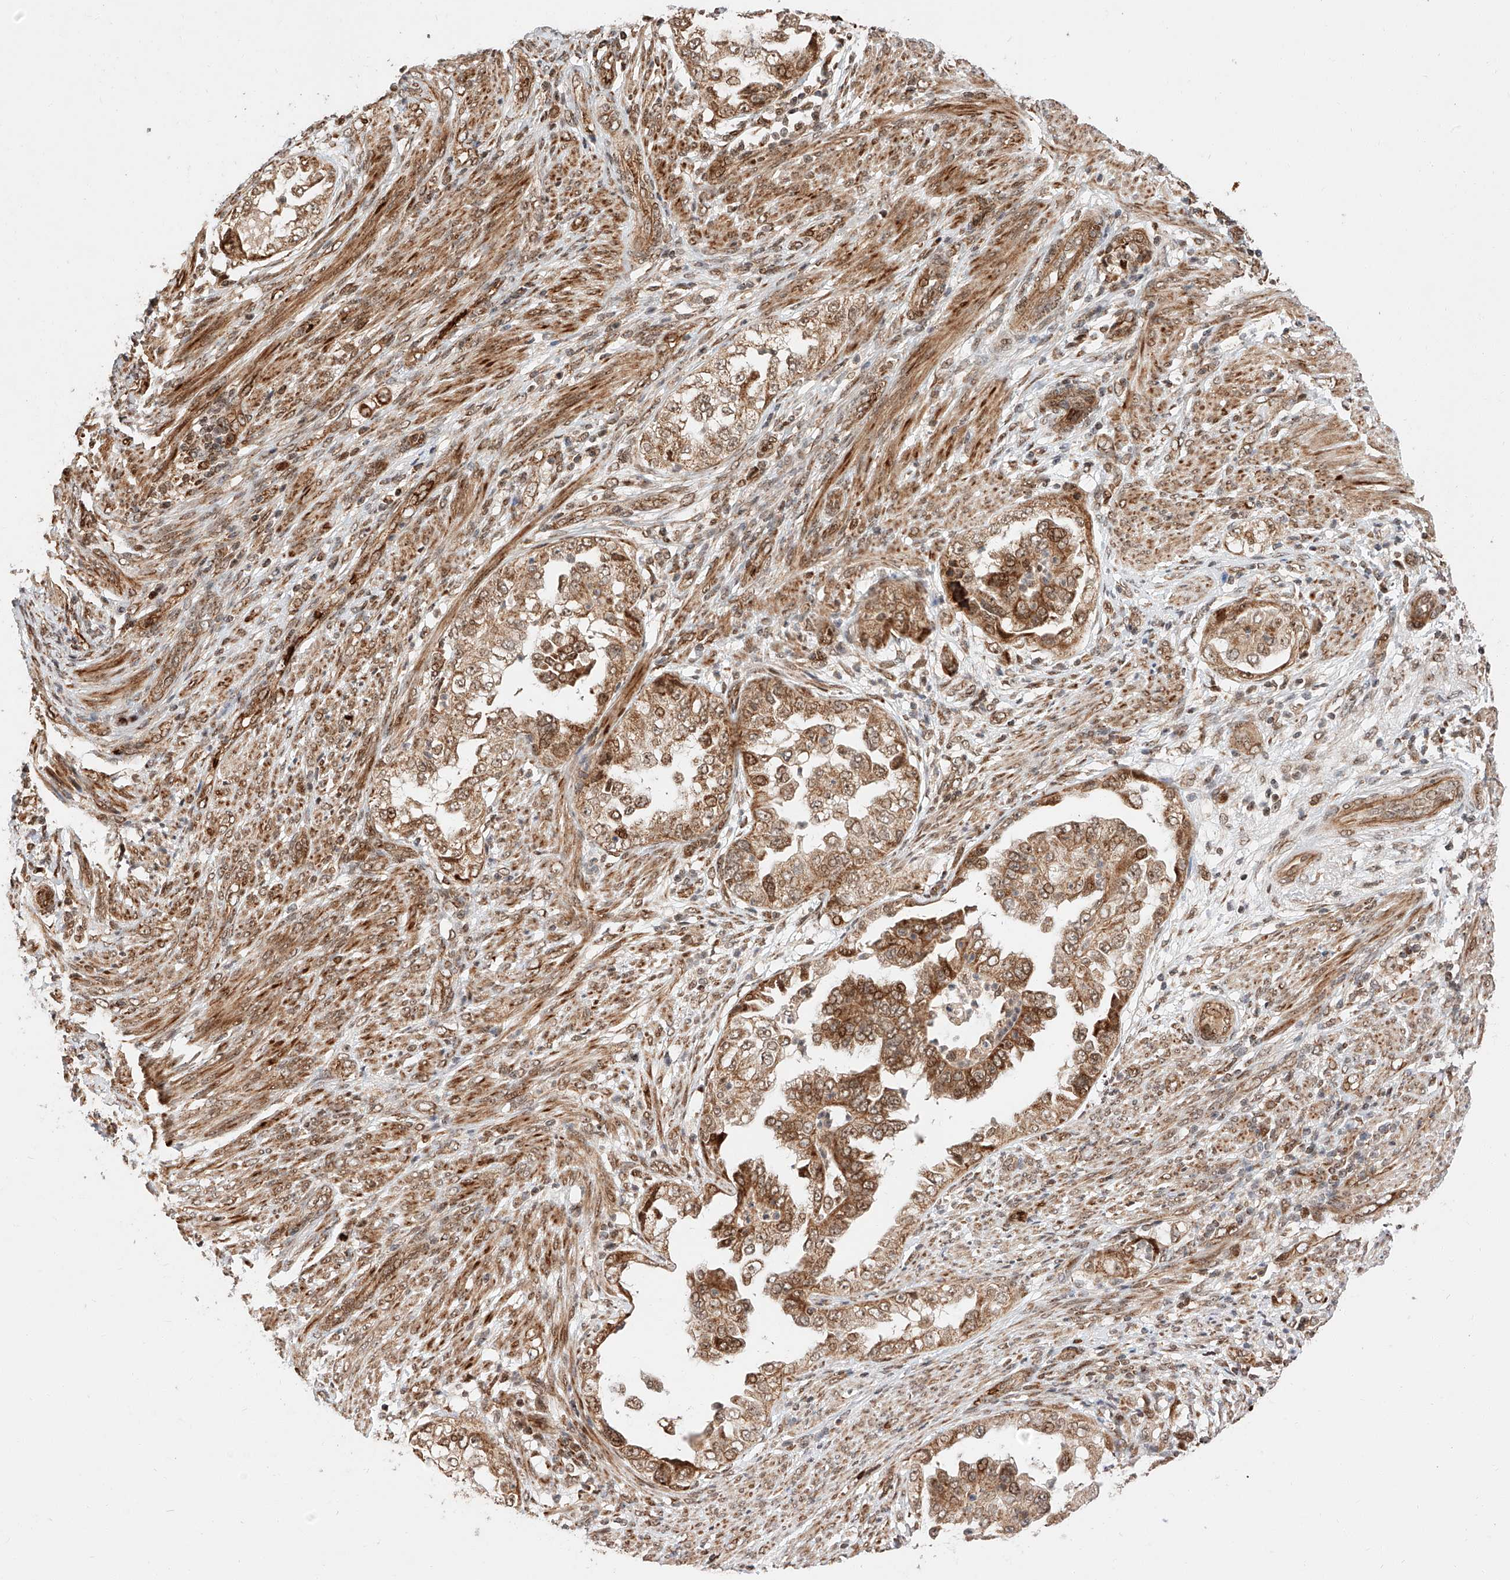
{"staining": {"intensity": "moderate", "quantity": ">75%", "location": "cytoplasmic/membranous,nuclear"}, "tissue": "endometrial cancer", "cell_type": "Tumor cells", "image_type": "cancer", "snomed": [{"axis": "morphology", "description": "Adenocarcinoma, NOS"}, {"axis": "topography", "description": "Endometrium"}], "caption": "Protein staining by immunohistochemistry shows moderate cytoplasmic/membranous and nuclear expression in approximately >75% of tumor cells in endometrial cancer.", "gene": "THTPA", "patient": {"sex": "female", "age": 85}}